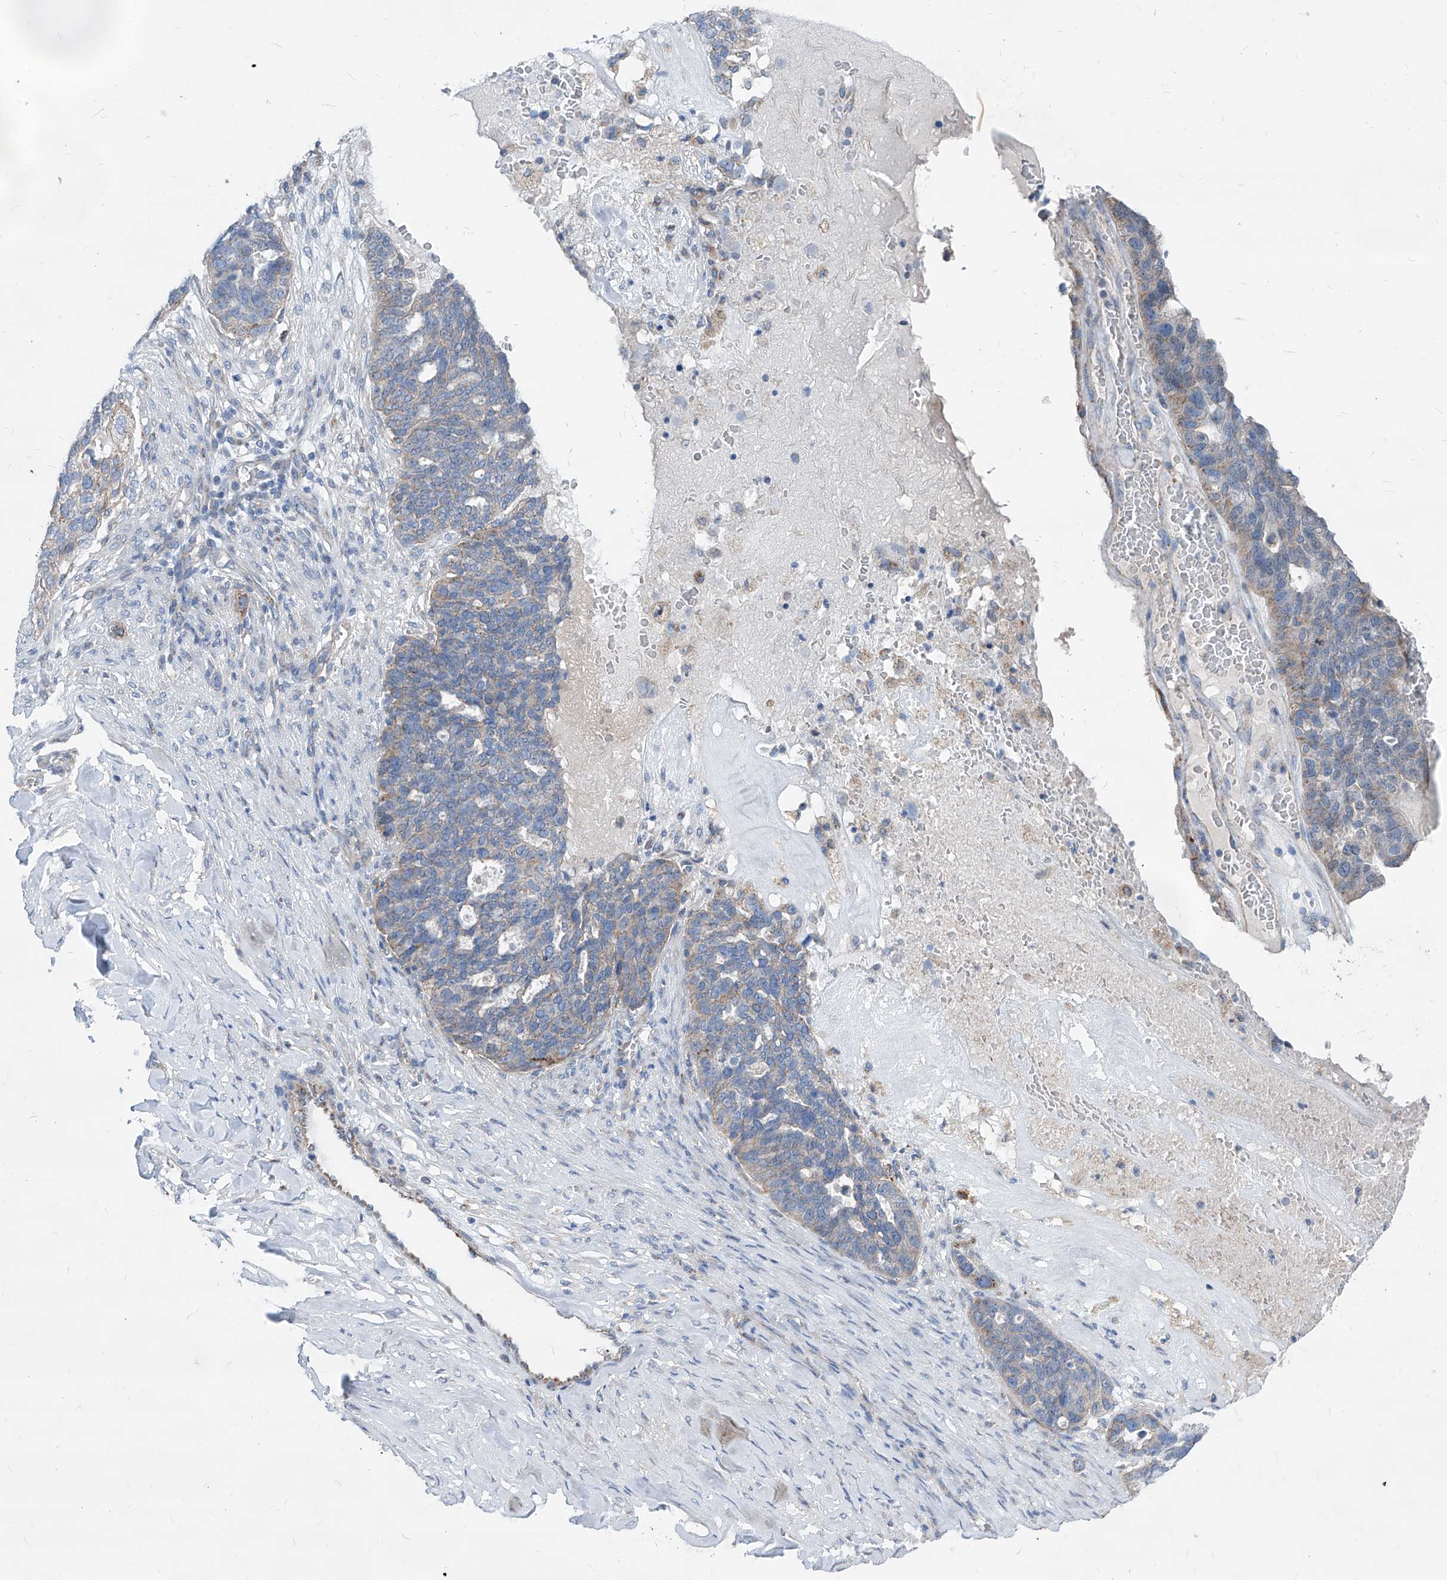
{"staining": {"intensity": "weak", "quantity": "<25%", "location": "cytoplasmic/membranous"}, "tissue": "ovarian cancer", "cell_type": "Tumor cells", "image_type": "cancer", "snomed": [{"axis": "morphology", "description": "Cystadenocarcinoma, serous, NOS"}, {"axis": "topography", "description": "Ovary"}], "caption": "Ovarian serous cystadenocarcinoma was stained to show a protein in brown. There is no significant expression in tumor cells. Brightfield microscopy of immunohistochemistry (IHC) stained with DAB (brown) and hematoxylin (blue), captured at high magnification.", "gene": "AGPS", "patient": {"sex": "female", "age": 59}}